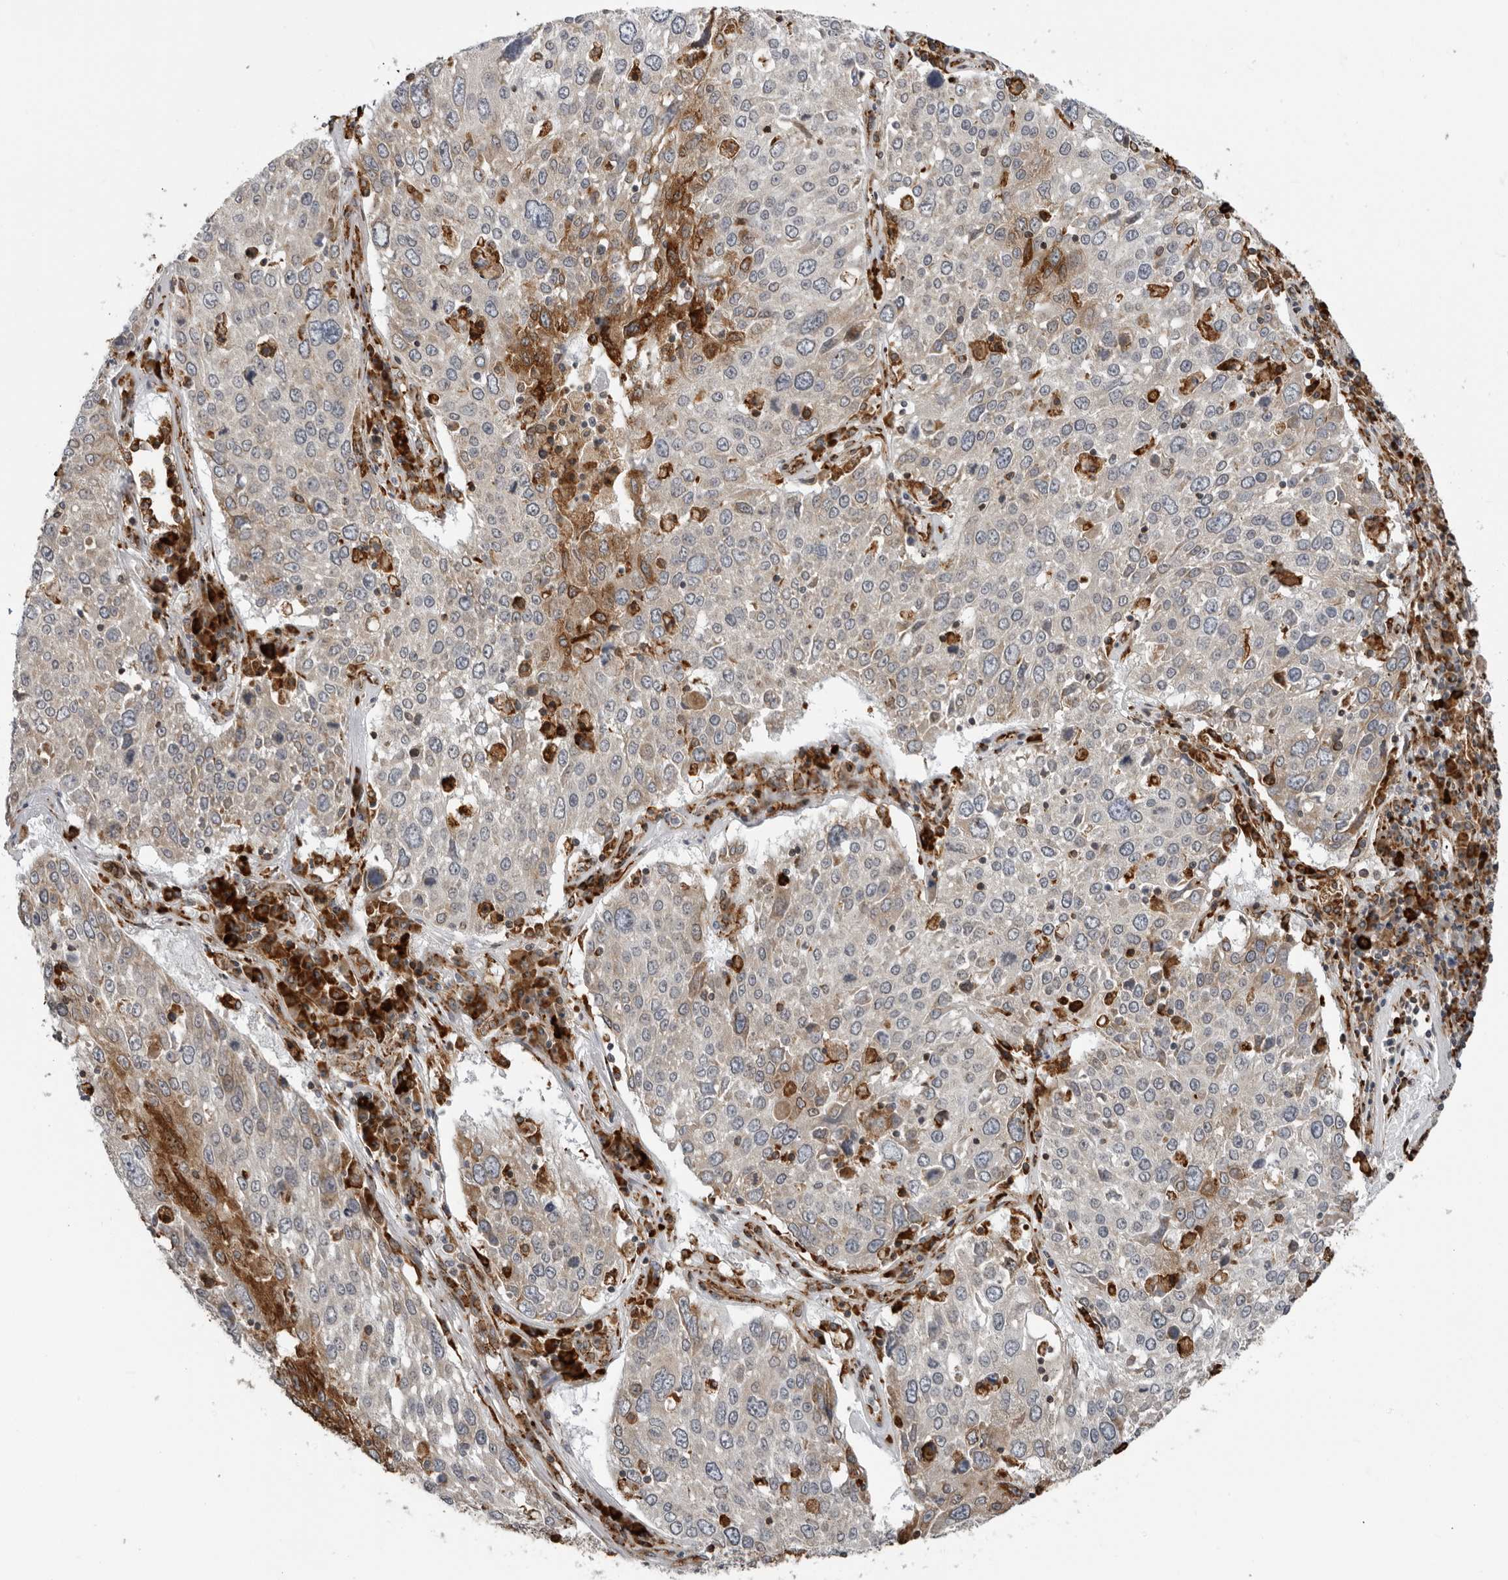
{"staining": {"intensity": "strong", "quantity": "<25%", "location": "cytoplasmic/membranous"}, "tissue": "lung cancer", "cell_type": "Tumor cells", "image_type": "cancer", "snomed": [{"axis": "morphology", "description": "Squamous cell carcinoma, NOS"}, {"axis": "topography", "description": "Lung"}], "caption": "Protein staining exhibits strong cytoplasmic/membranous positivity in about <25% of tumor cells in lung squamous cell carcinoma.", "gene": "ALPK2", "patient": {"sex": "male", "age": 65}}